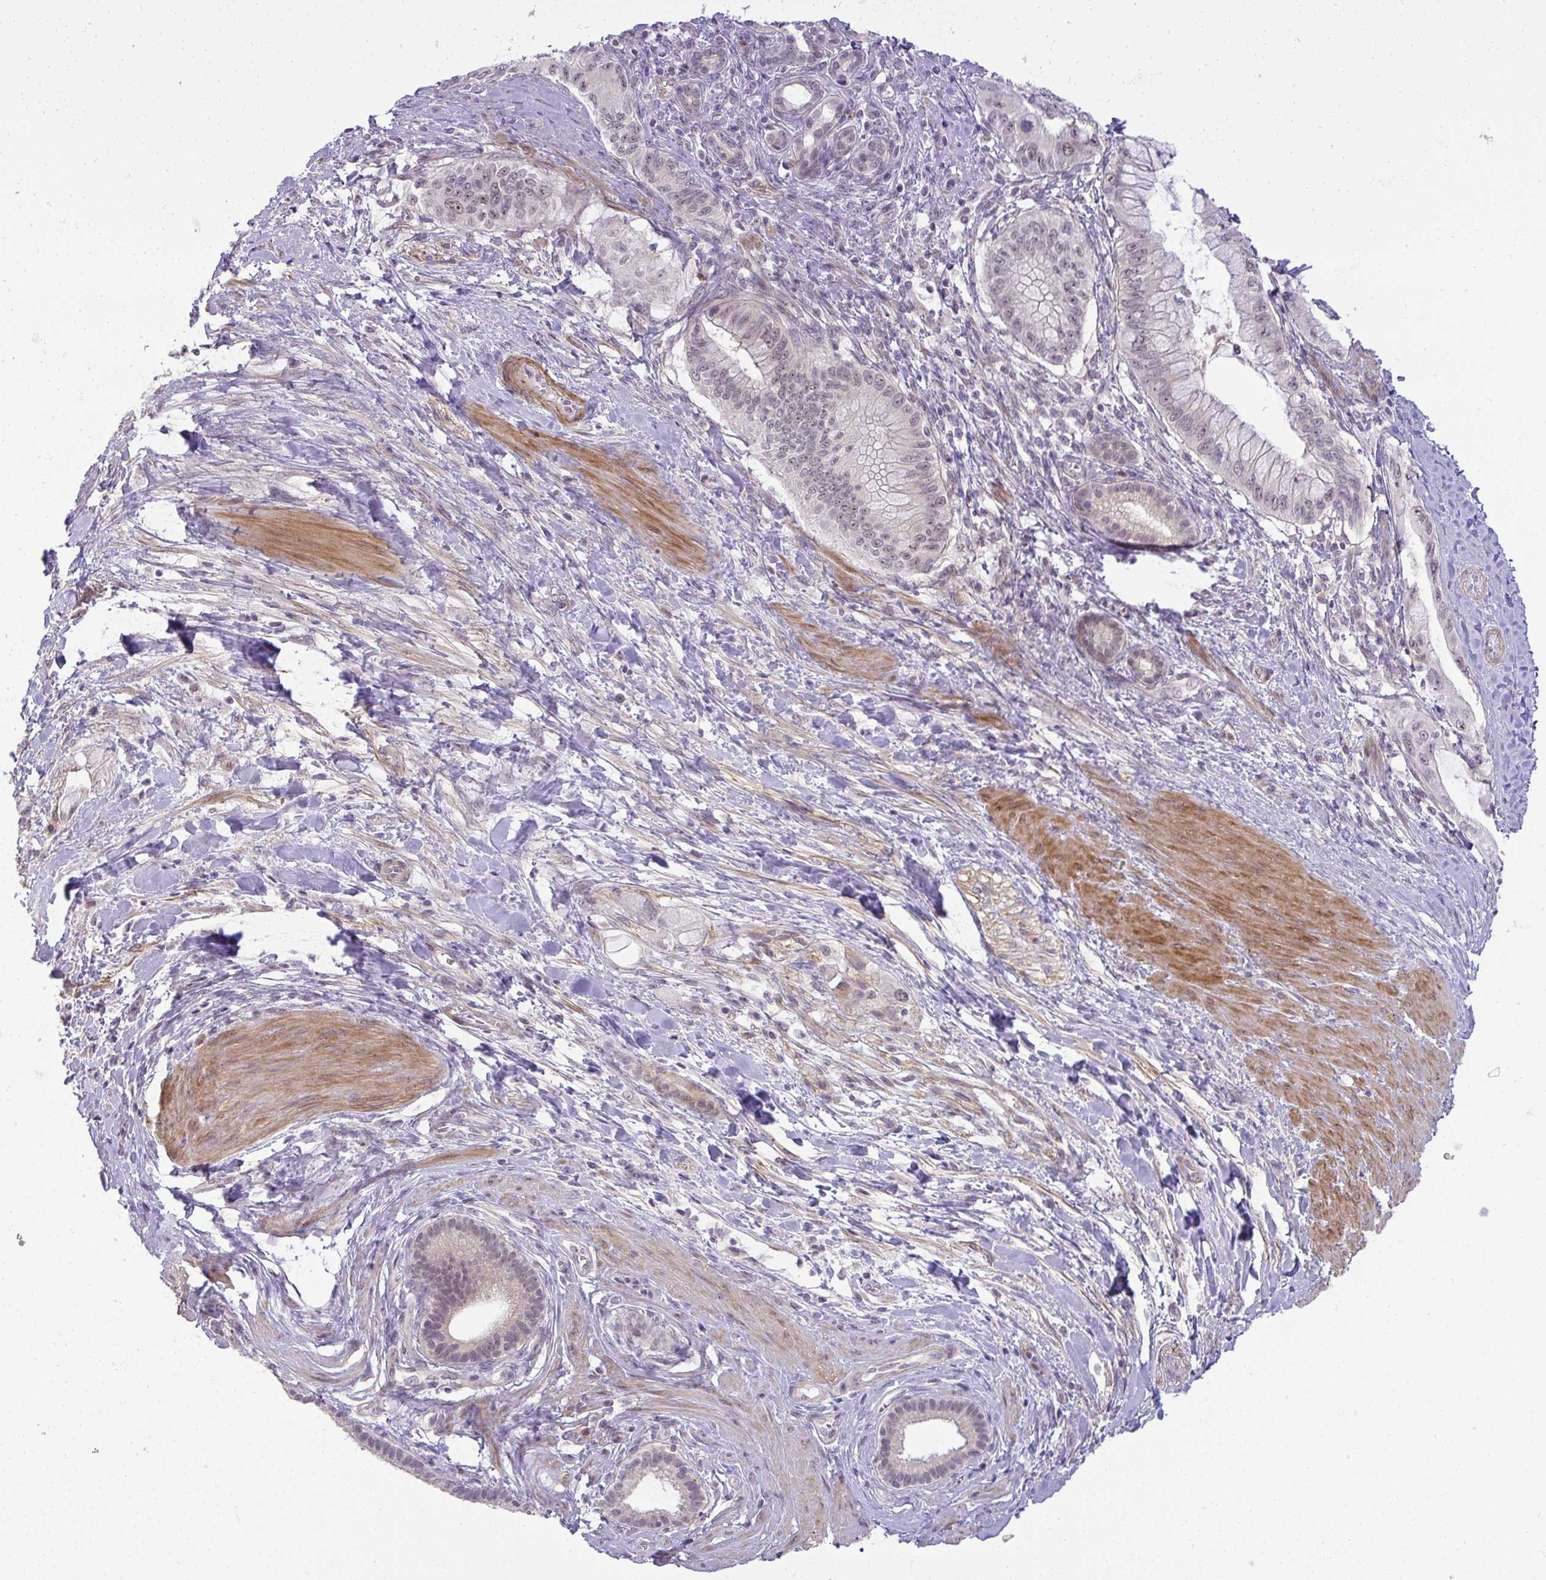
{"staining": {"intensity": "moderate", "quantity": "<25%", "location": "nuclear"}, "tissue": "pancreatic cancer", "cell_type": "Tumor cells", "image_type": "cancer", "snomed": [{"axis": "morphology", "description": "Adenocarcinoma, NOS"}, {"axis": "topography", "description": "Pancreas"}], "caption": "High-magnification brightfield microscopy of adenocarcinoma (pancreatic) stained with DAB (3,3'-diaminobenzidine) (brown) and counterstained with hematoxylin (blue). tumor cells exhibit moderate nuclear positivity is identified in approximately<25% of cells. The protein is stained brown, and the nuclei are stained in blue (DAB (3,3'-diaminobenzidine) IHC with brightfield microscopy, high magnification).", "gene": "DZIP1", "patient": {"sex": "male", "age": 48}}